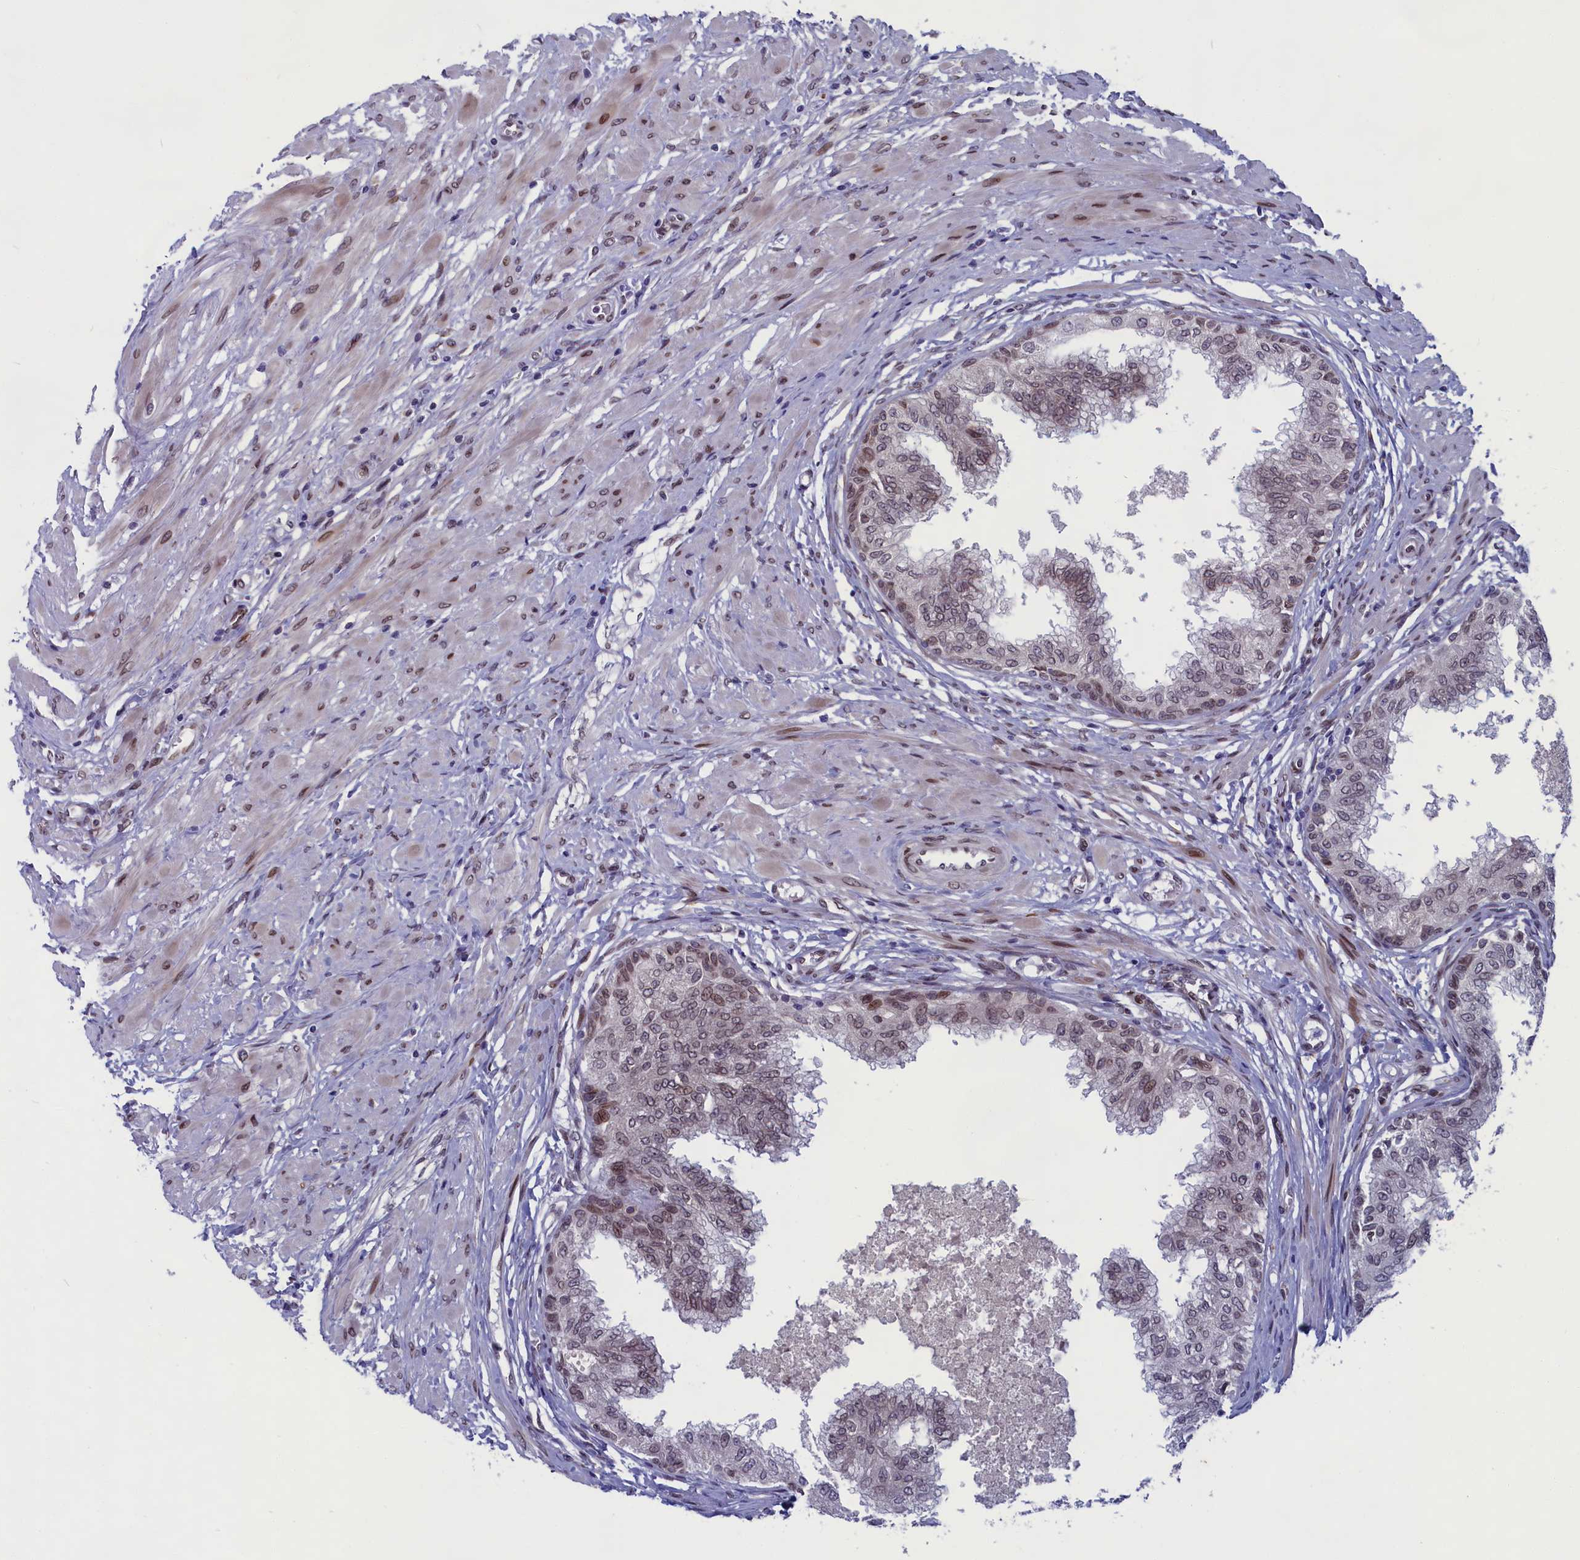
{"staining": {"intensity": "moderate", "quantity": "<25%", "location": "nuclear"}, "tissue": "prostate", "cell_type": "Glandular cells", "image_type": "normal", "snomed": [{"axis": "morphology", "description": "Normal tissue, NOS"}, {"axis": "topography", "description": "Prostate"}, {"axis": "topography", "description": "Seminal veicle"}], "caption": "Immunohistochemical staining of benign human prostate demonstrates <25% levels of moderate nuclear protein expression in about <25% of glandular cells. (Brightfield microscopy of DAB IHC at high magnification).", "gene": "GPSM1", "patient": {"sex": "male", "age": 60}}